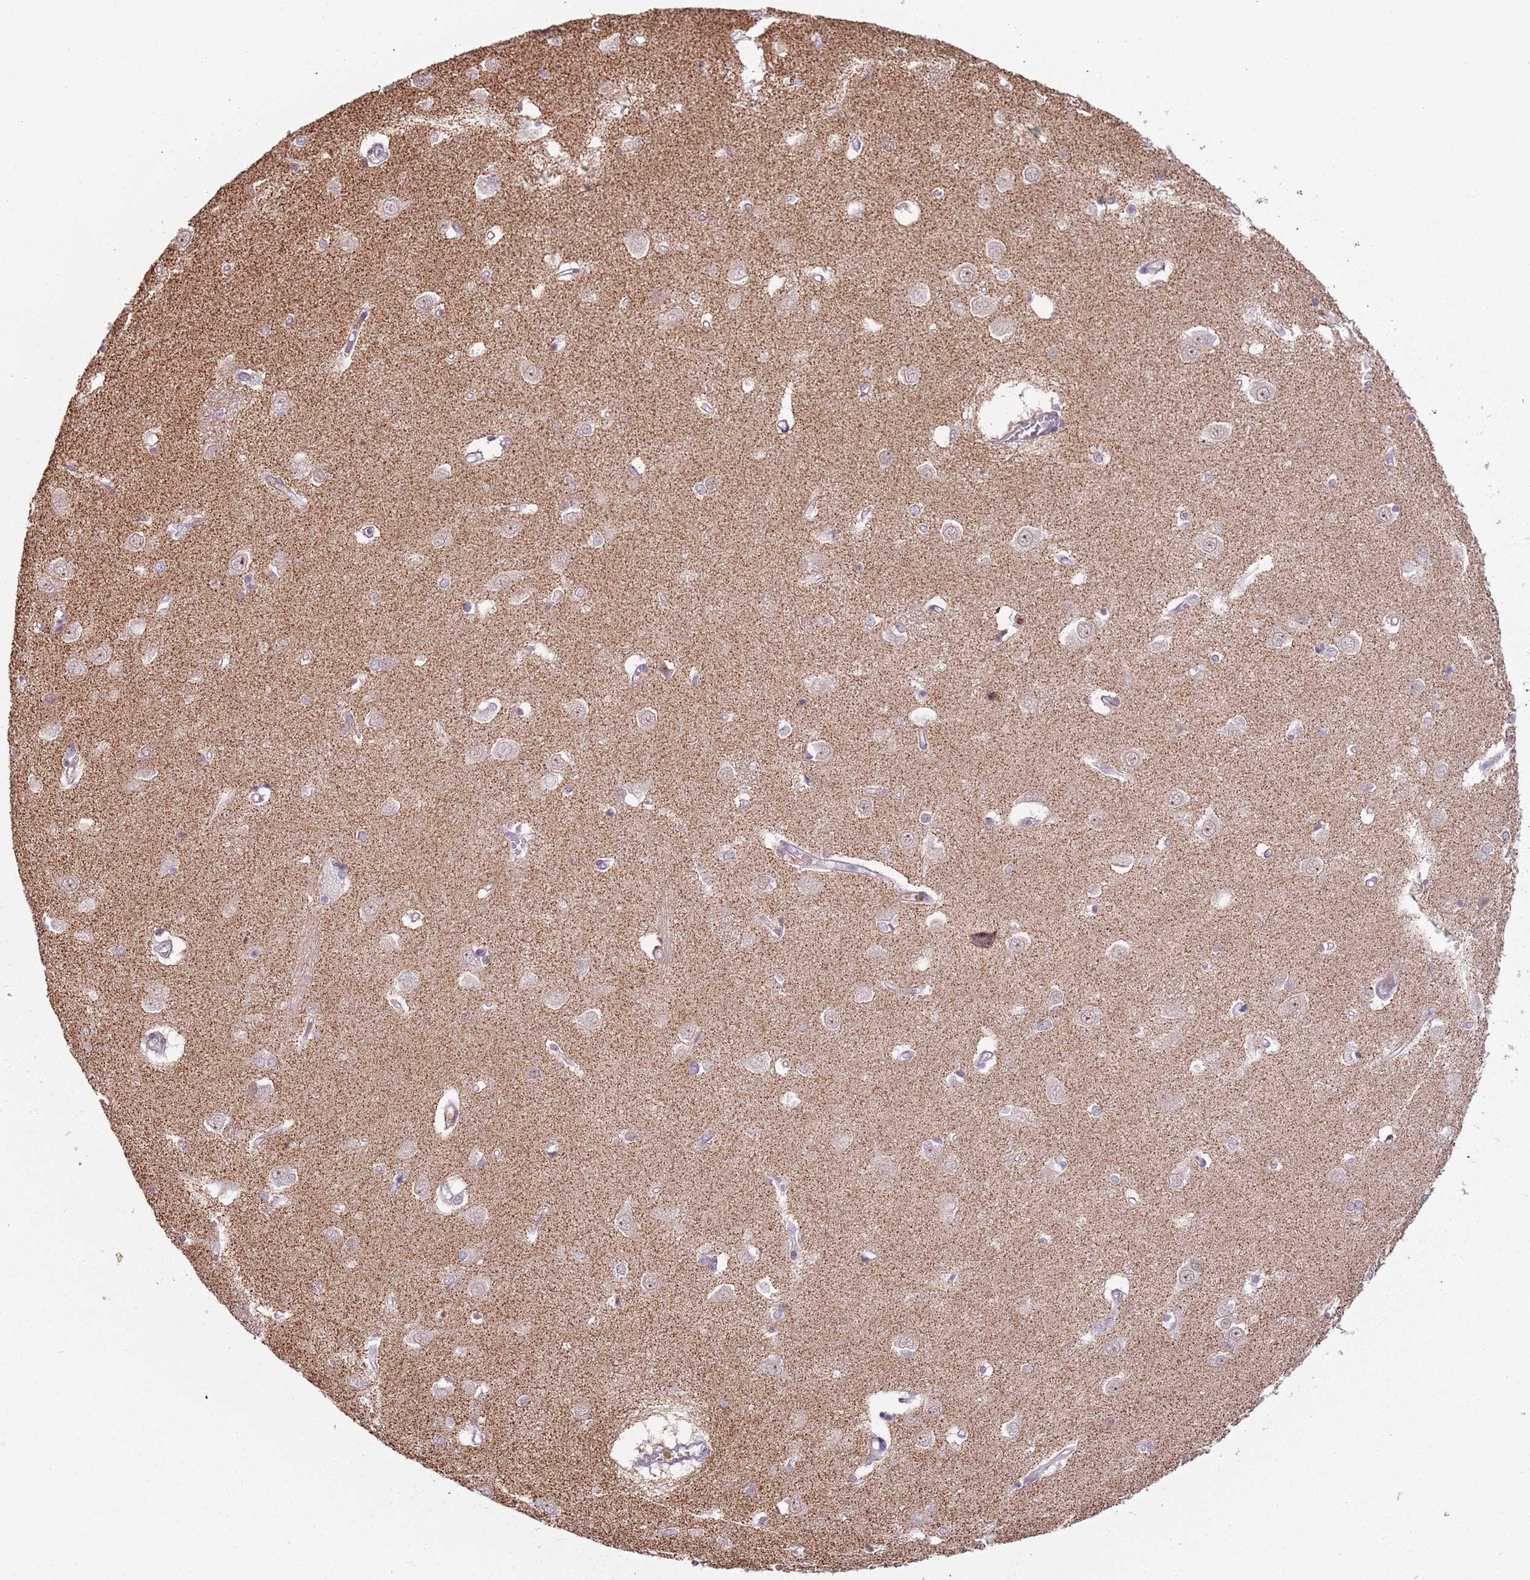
{"staining": {"intensity": "negative", "quantity": "none", "location": "none"}, "tissue": "caudate", "cell_type": "Glial cells", "image_type": "normal", "snomed": [{"axis": "morphology", "description": "Normal tissue, NOS"}, {"axis": "topography", "description": "Lateral ventricle wall"}], "caption": "This photomicrograph is of benign caudate stained with immunohistochemistry (IHC) to label a protein in brown with the nuclei are counter-stained blue. There is no expression in glial cells.", "gene": "REXO4", "patient": {"sex": "male", "age": 37}}